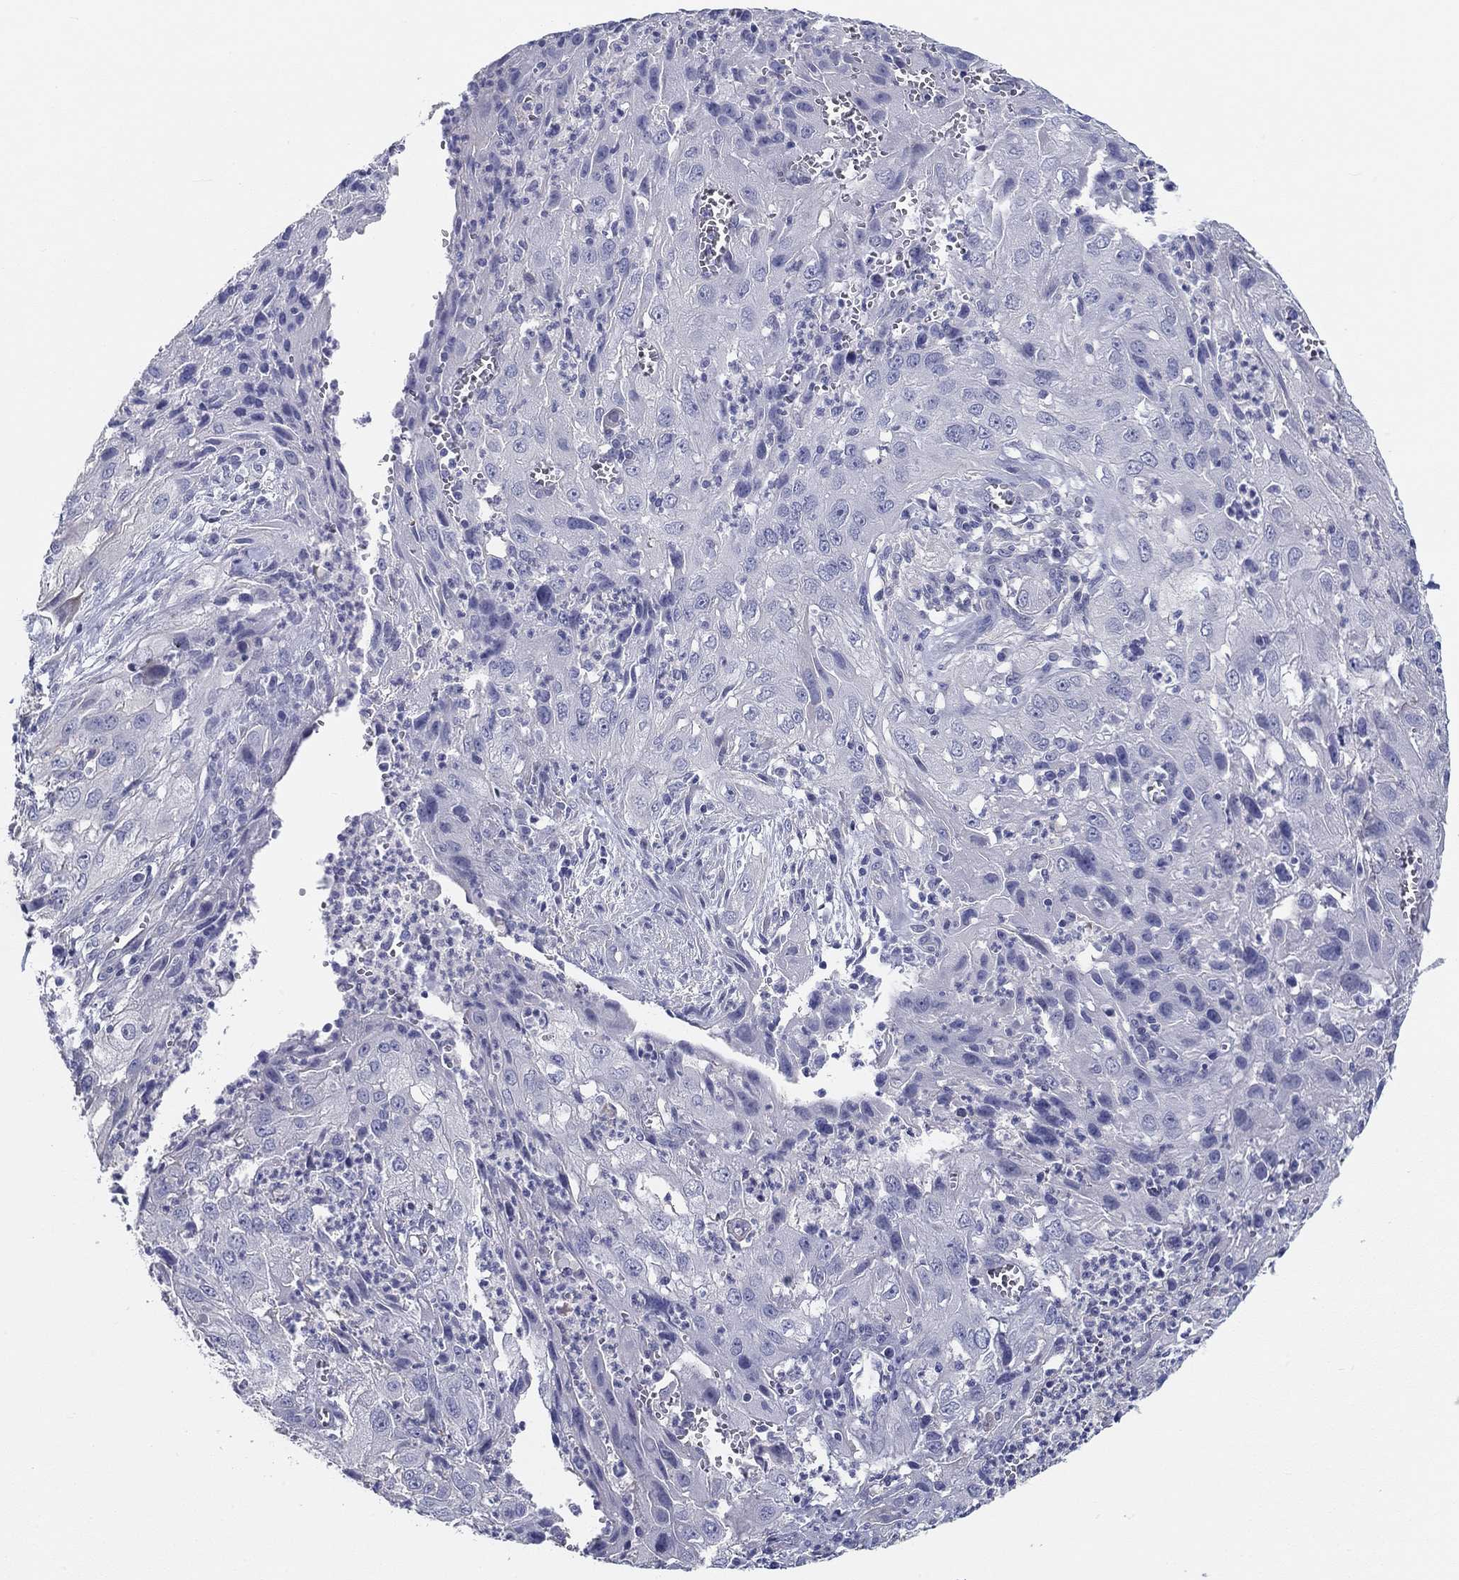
{"staining": {"intensity": "negative", "quantity": "none", "location": "none"}, "tissue": "cervical cancer", "cell_type": "Tumor cells", "image_type": "cancer", "snomed": [{"axis": "morphology", "description": "Squamous cell carcinoma, NOS"}, {"axis": "topography", "description": "Cervix"}], "caption": "IHC histopathology image of neoplastic tissue: human cervical cancer (squamous cell carcinoma) stained with DAB shows no significant protein staining in tumor cells.", "gene": "CRYGD", "patient": {"sex": "female", "age": 32}}